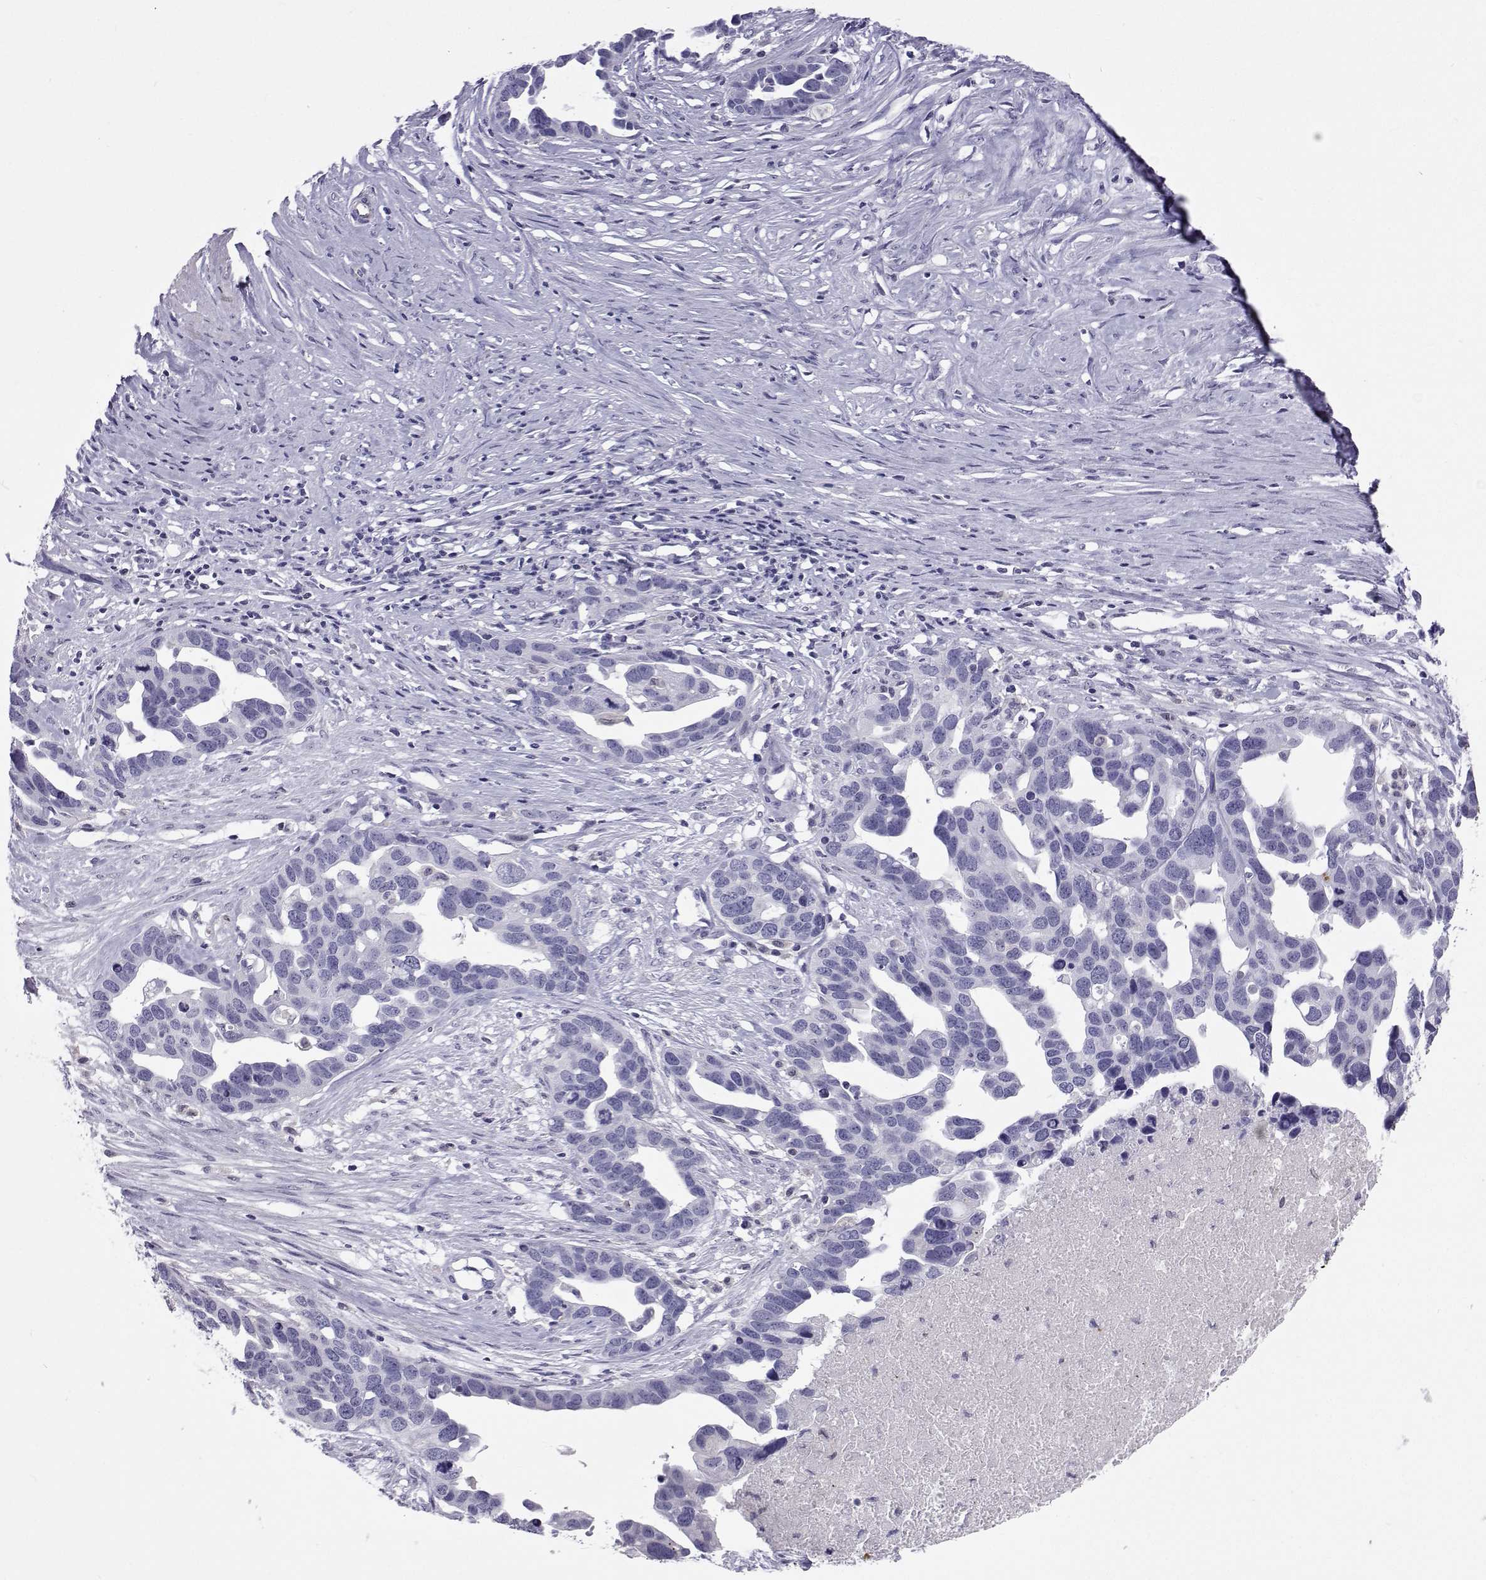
{"staining": {"intensity": "negative", "quantity": "none", "location": "none"}, "tissue": "ovarian cancer", "cell_type": "Tumor cells", "image_type": "cancer", "snomed": [{"axis": "morphology", "description": "Cystadenocarcinoma, serous, NOS"}, {"axis": "topography", "description": "Ovary"}], "caption": "A photomicrograph of ovarian serous cystadenocarcinoma stained for a protein shows no brown staining in tumor cells.", "gene": "GALM", "patient": {"sex": "female", "age": 54}}